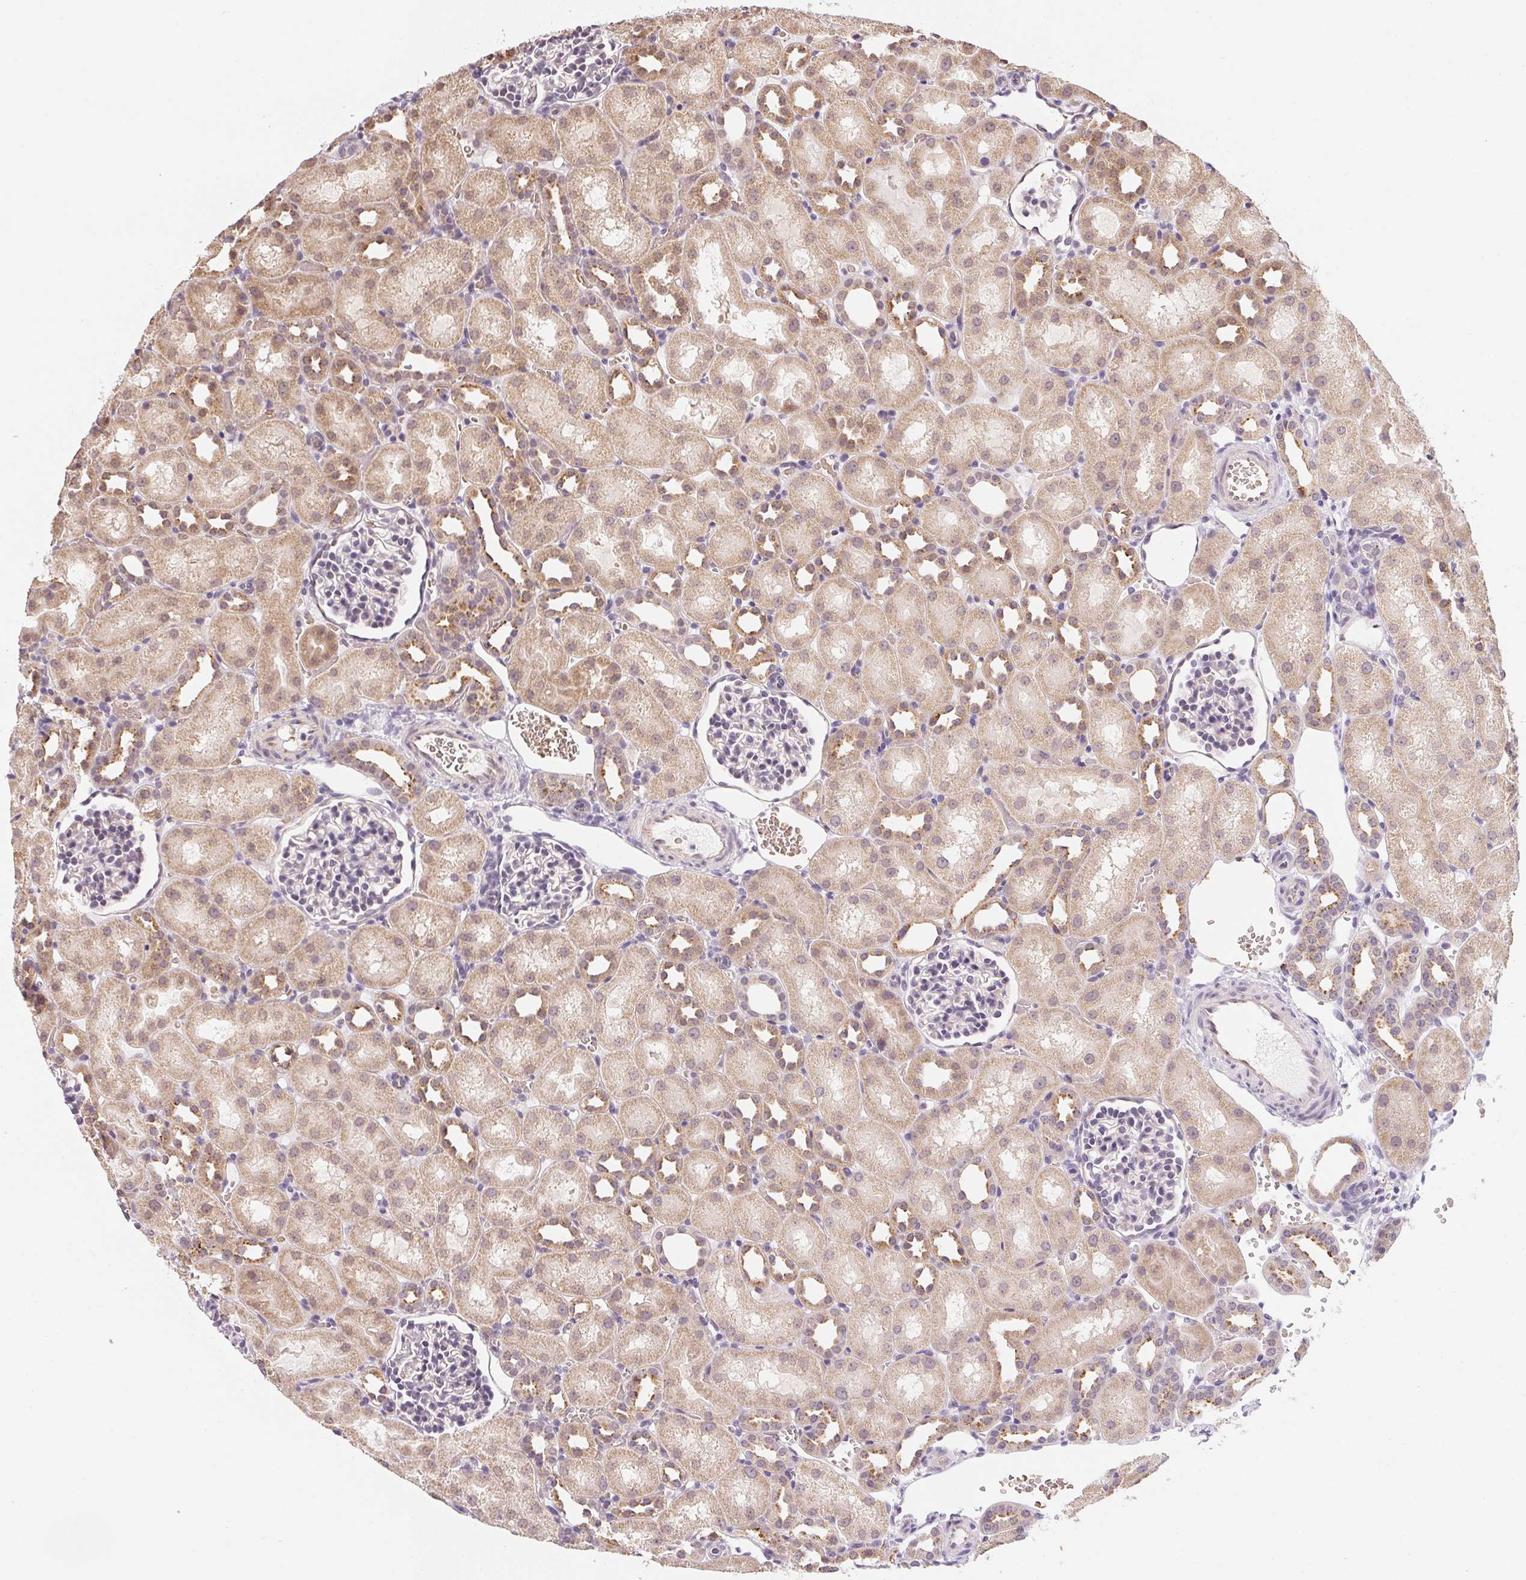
{"staining": {"intensity": "negative", "quantity": "none", "location": "none"}, "tissue": "kidney", "cell_type": "Cells in glomeruli", "image_type": "normal", "snomed": [{"axis": "morphology", "description": "Normal tissue, NOS"}, {"axis": "topography", "description": "Kidney"}], "caption": "Kidney stained for a protein using immunohistochemistry (IHC) exhibits no expression cells in glomeruli.", "gene": "METTL13", "patient": {"sex": "male", "age": 1}}